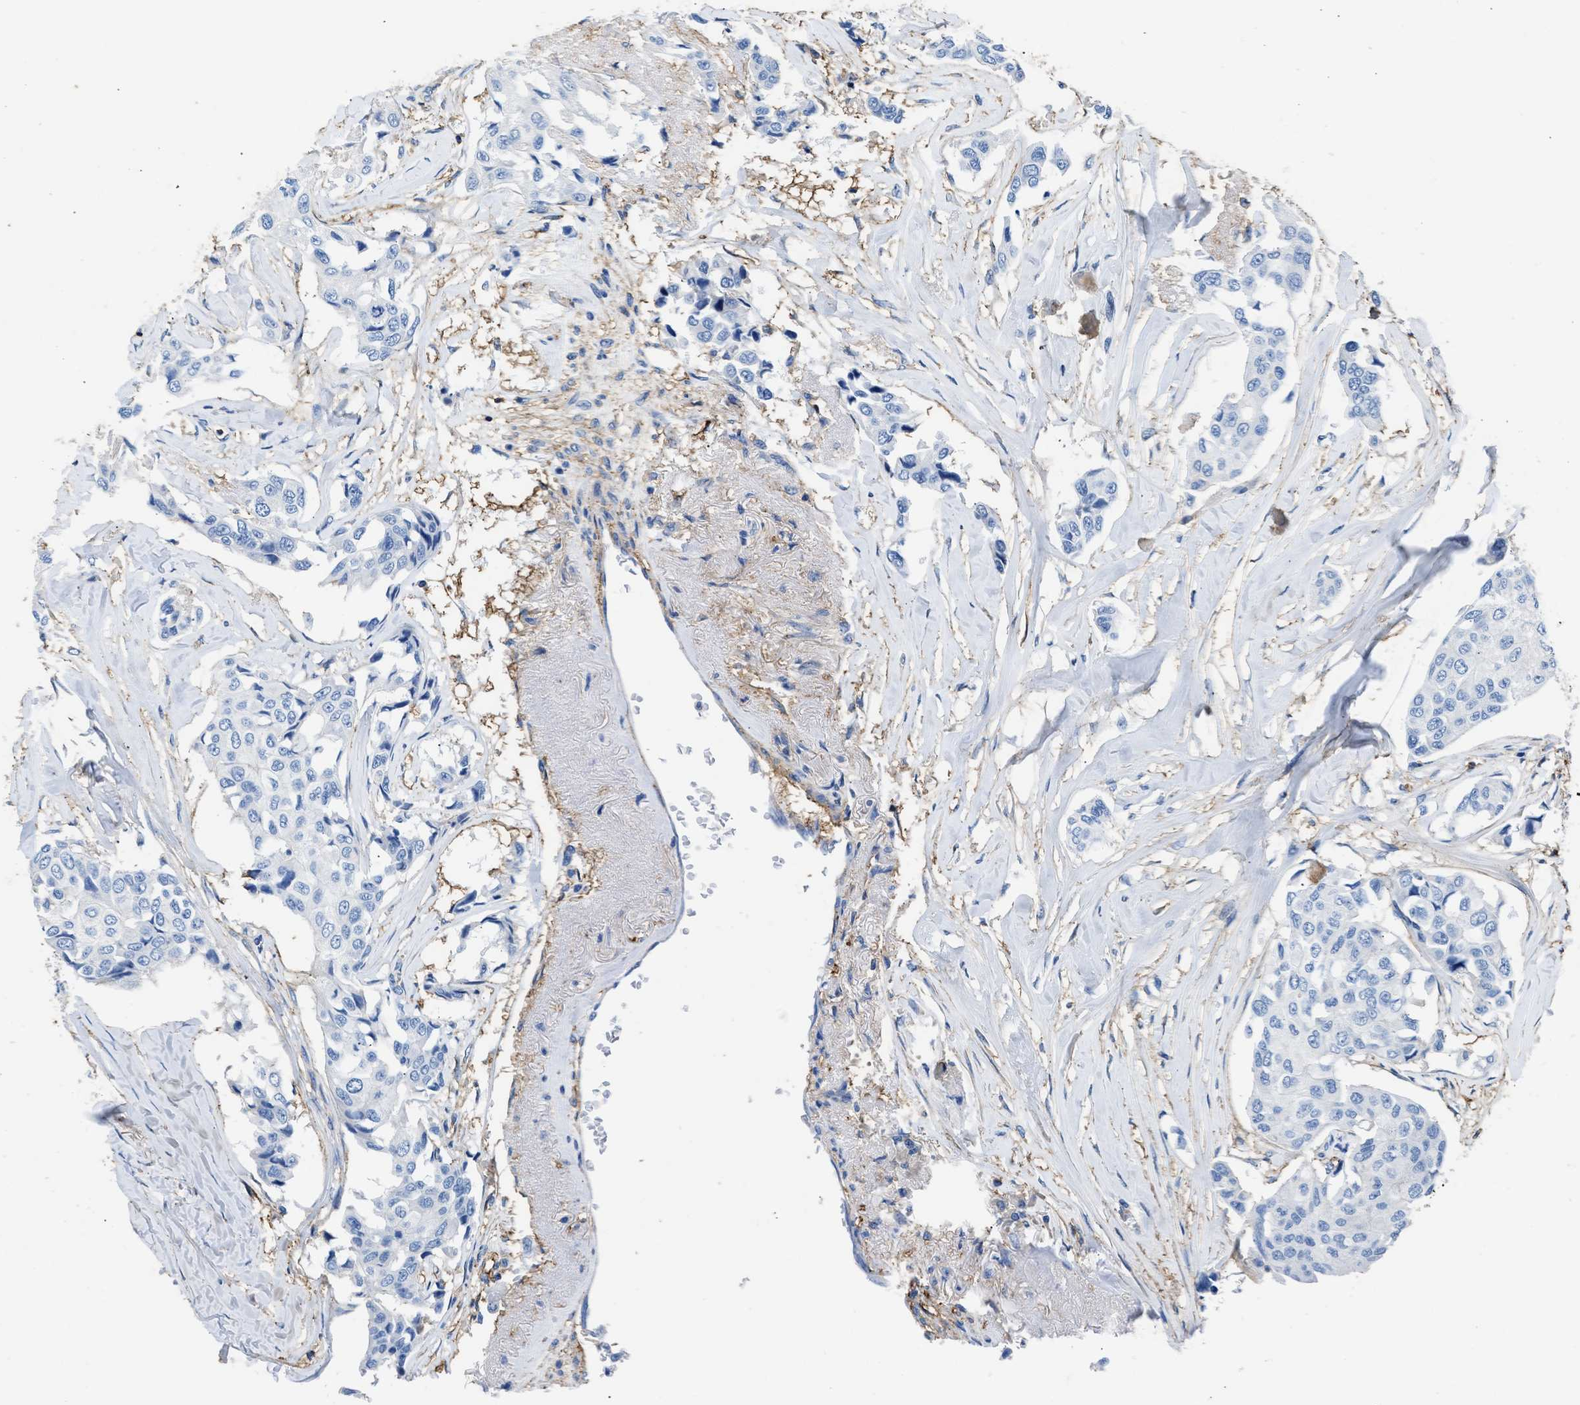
{"staining": {"intensity": "negative", "quantity": "none", "location": "none"}, "tissue": "breast cancer", "cell_type": "Tumor cells", "image_type": "cancer", "snomed": [{"axis": "morphology", "description": "Duct carcinoma"}, {"axis": "topography", "description": "Breast"}], "caption": "The photomicrograph exhibits no staining of tumor cells in breast cancer.", "gene": "KCNQ4", "patient": {"sex": "female", "age": 80}}